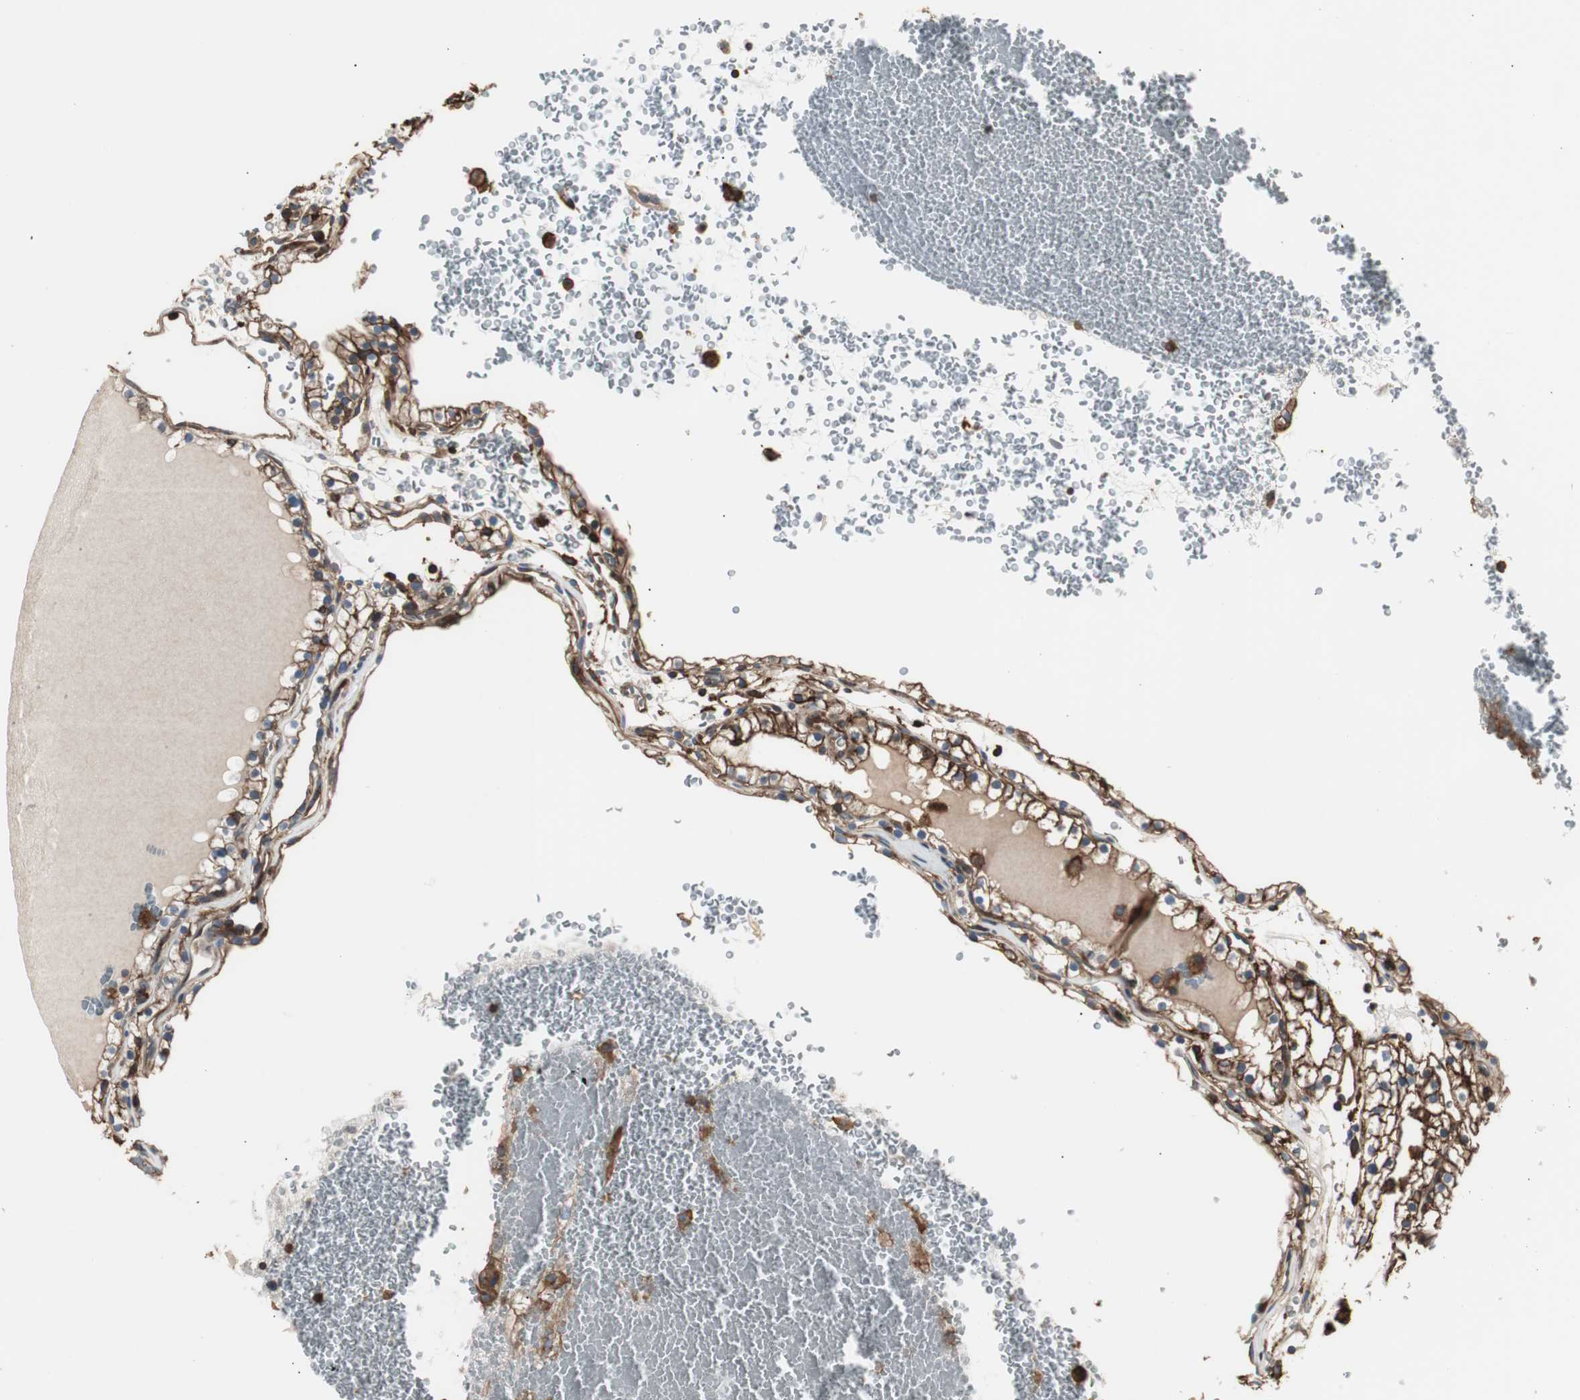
{"staining": {"intensity": "strong", "quantity": ">75%", "location": "cytoplasmic/membranous"}, "tissue": "renal cancer", "cell_type": "Tumor cells", "image_type": "cancer", "snomed": [{"axis": "morphology", "description": "Adenocarcinoma, NOS"}, {"axis": "topography", "description": "Kidney"}], "caption": "Strong cytoplasmic/membranous positivity for a protein is present in approximately >75% of tumor cells of adenocarcinoma (renal) using IHC.", "gene": "B2M", "patient": {"sex": "female", "age": 41}}